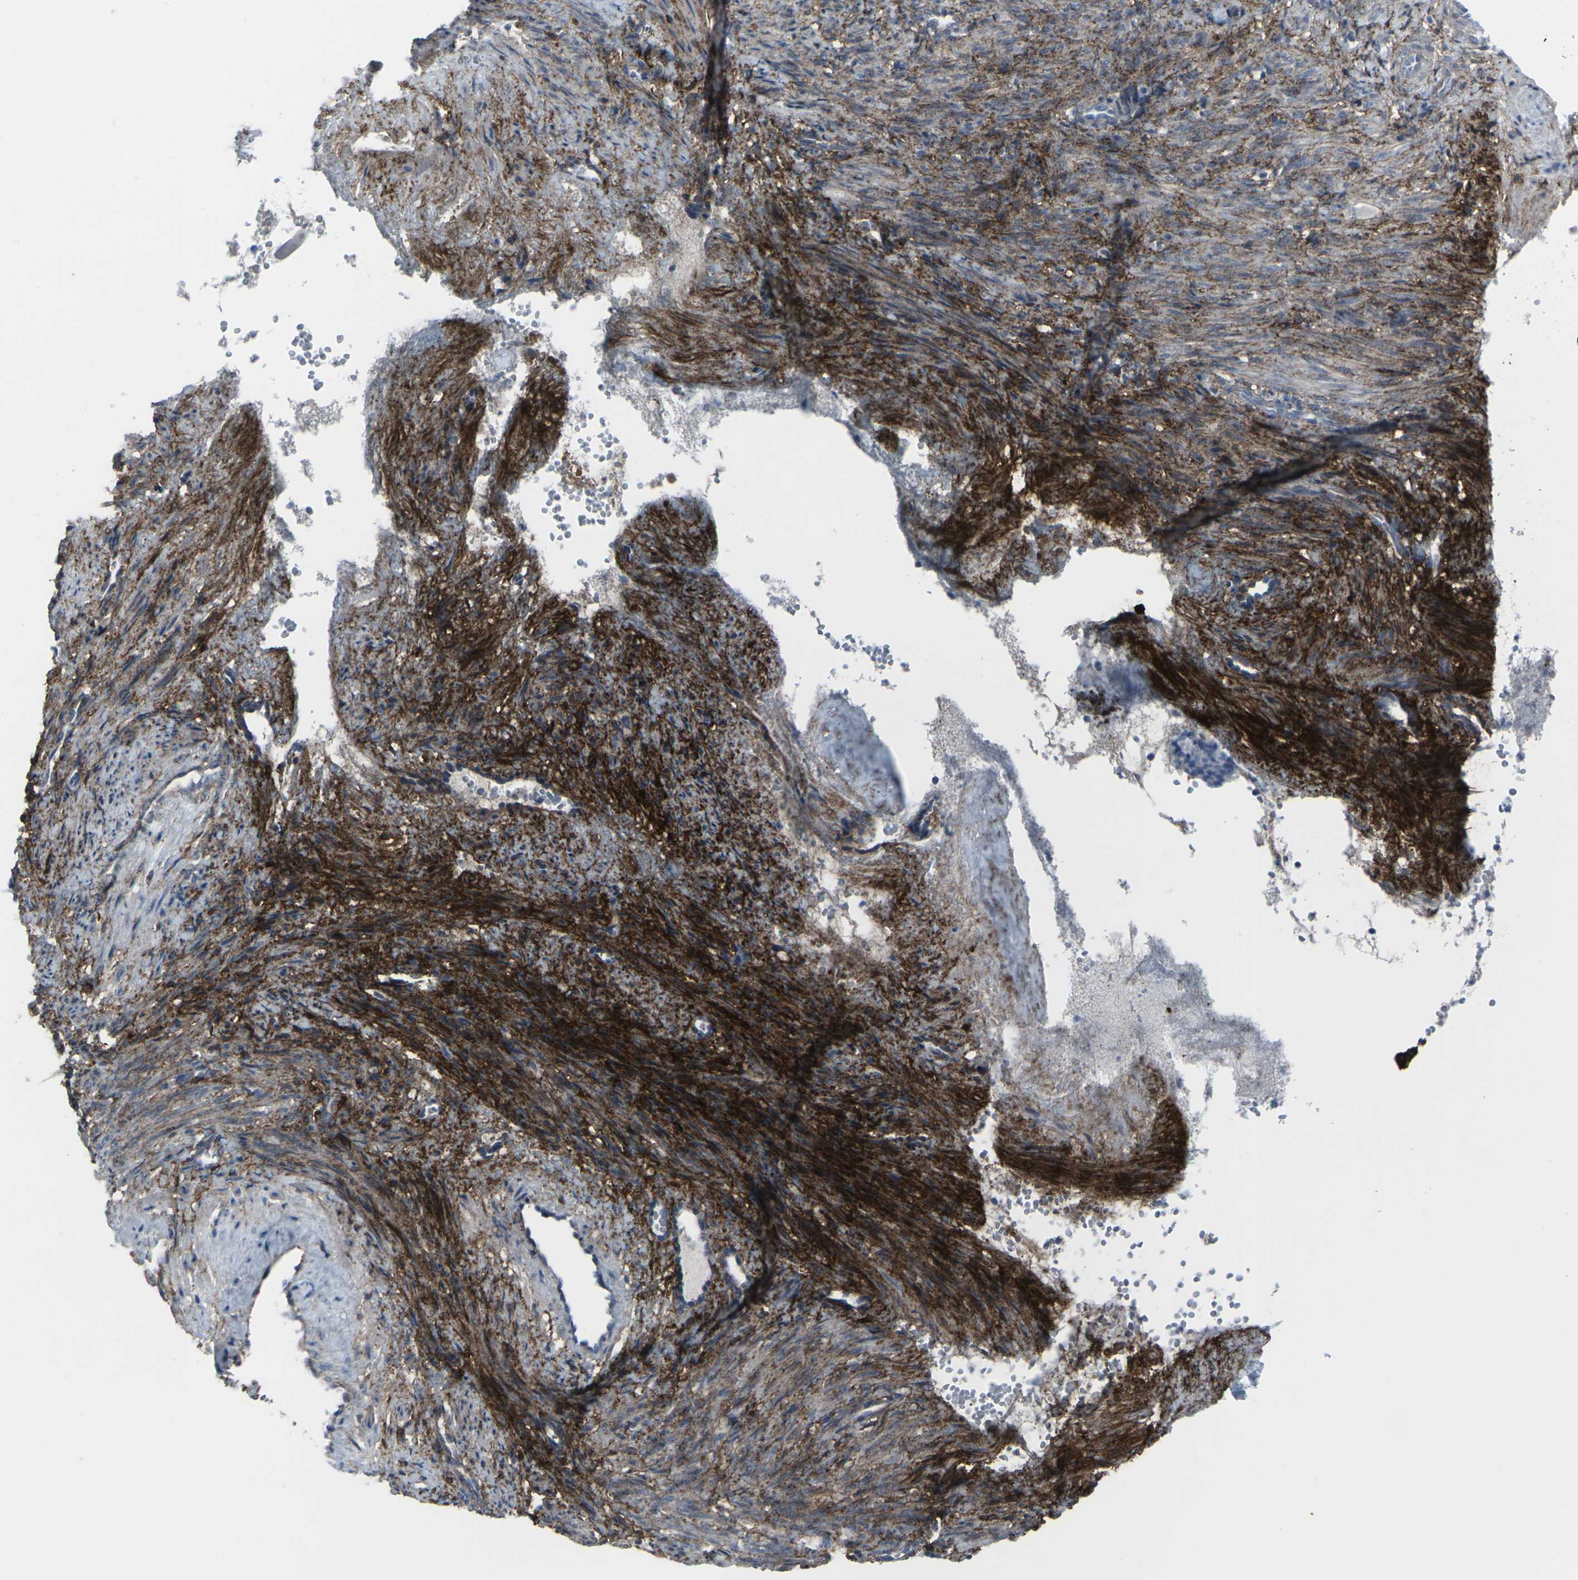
{"staining": {"intensity": "strong", "quantity": ">75%", "location": "cytoplasmic/membranous"}, "tissue": "smooth muscle", "cell_type": "Smooth muscle cells", "image_type": "normal", "snomed": [{"axis": "morphology", "description": "Normal tissue, NOS"}, {"axis": "topography", "description": "Endometrium"}], "caption": "The histopathology image demonstrates staining of benign smooth muscle, revealing strong cytoplasmic/membranous protein staining (brown color) within smooth muscle cells. The staining is performed using DAB brown chromogen to label protein expression. The nuclei are counter-stained blue using hematoxylin.", "gene": "CDH11", "patient": {"sex": "female", "age": 33}}